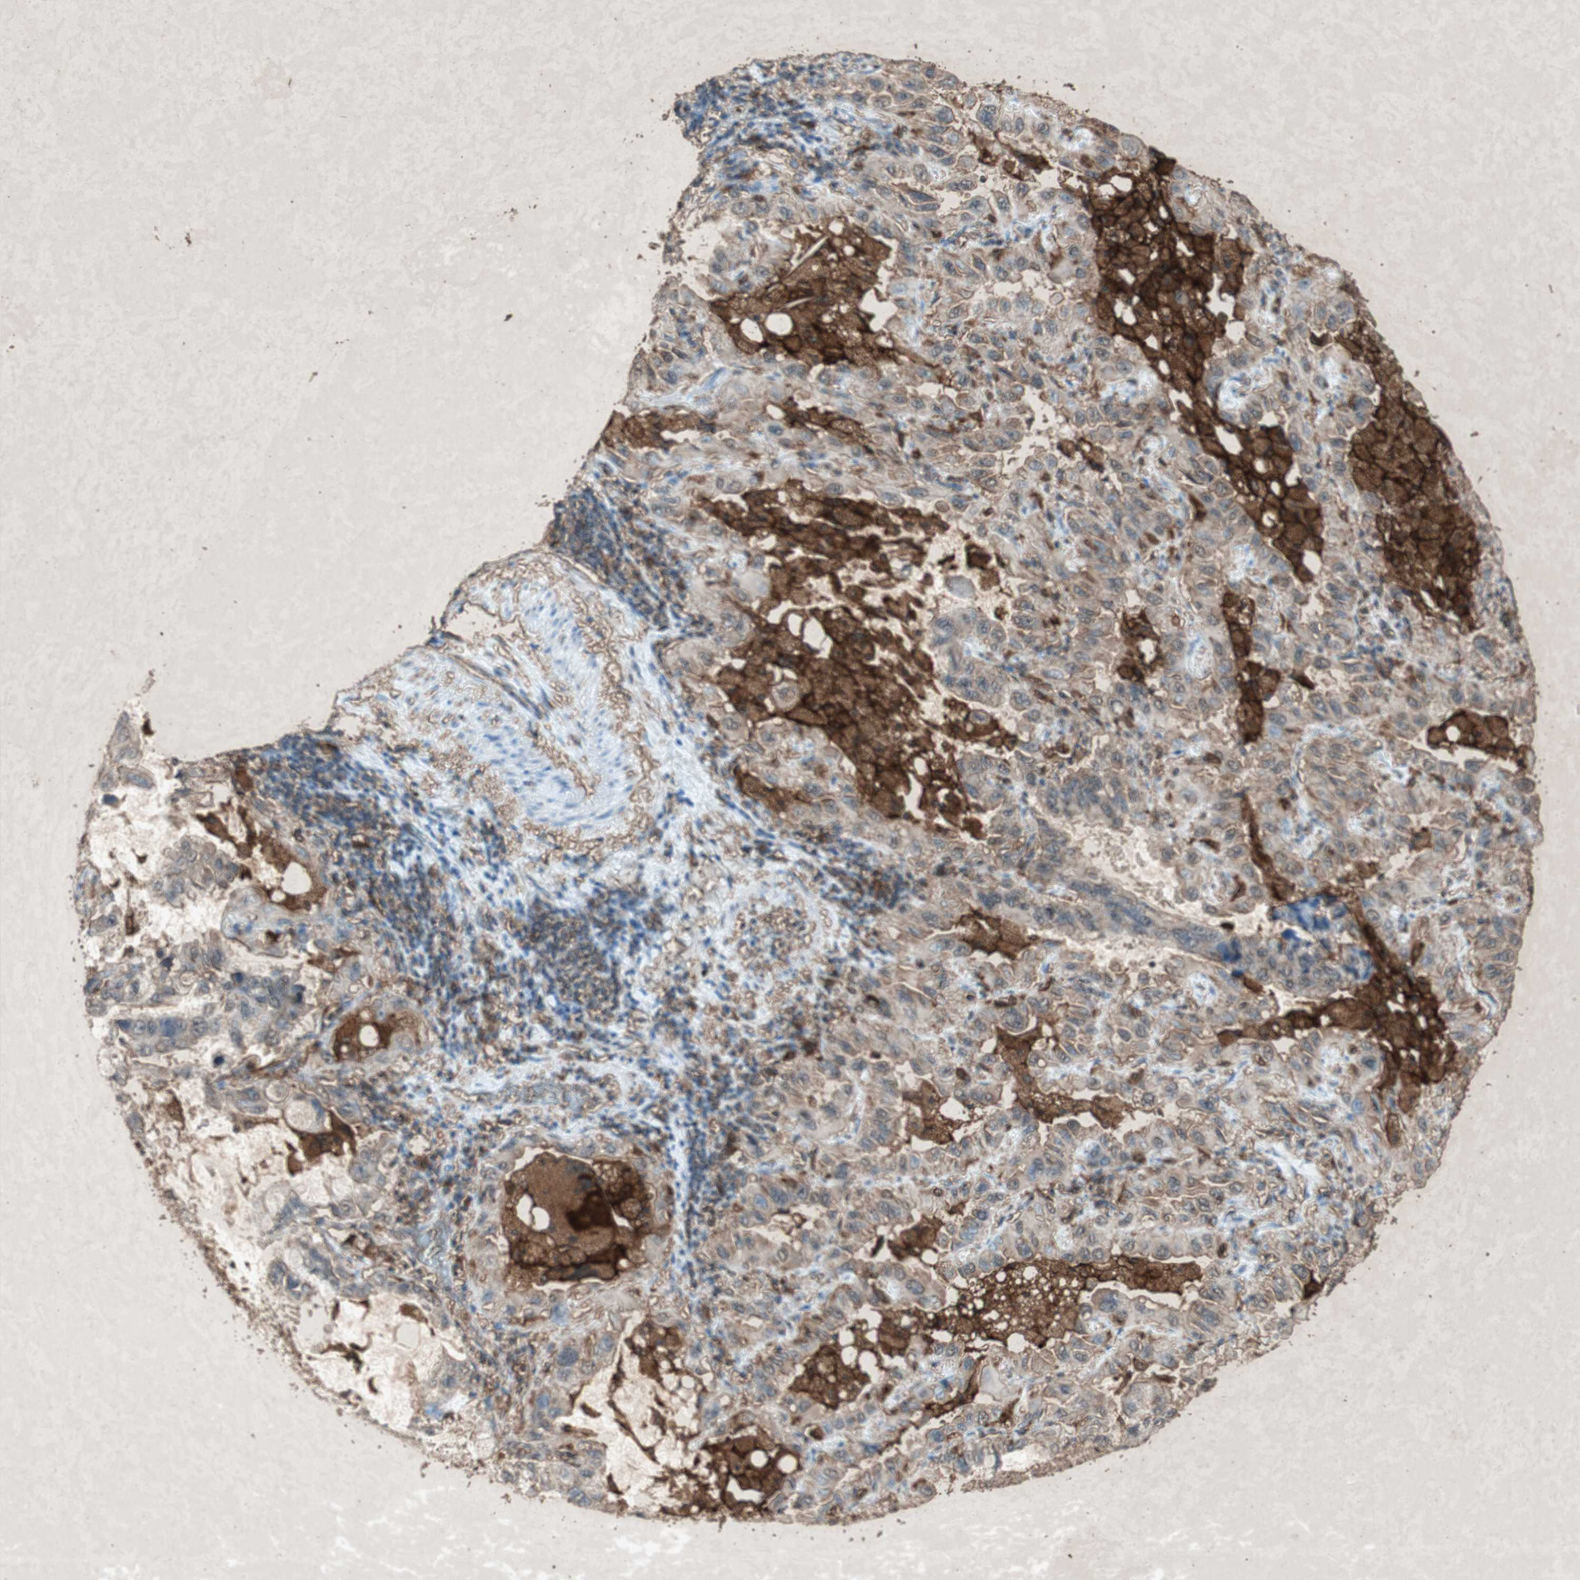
{"staining": {"intensity": "weak", "quantity": "25%-75%", "location": "cytoplasmic/membranous"}, "tissue": "lung cancer", "cell_type": "Tumor cells", "image_type": "cancer", "snomed": [{"axis": "morphology", "description": "Adenocarcinoma, NOS"}, {"axis": "topography", "description": "Lung"}], "caption": "Approximately 25%-75% of tumor cells in lung cancer (adenocarcinoma) reveal weak cytoplasmic/membranous protein staining as visualized by brown immunohistochemical staining.", "gene": "TYROBP", "patient": {"sex": "male", "age": 64}}